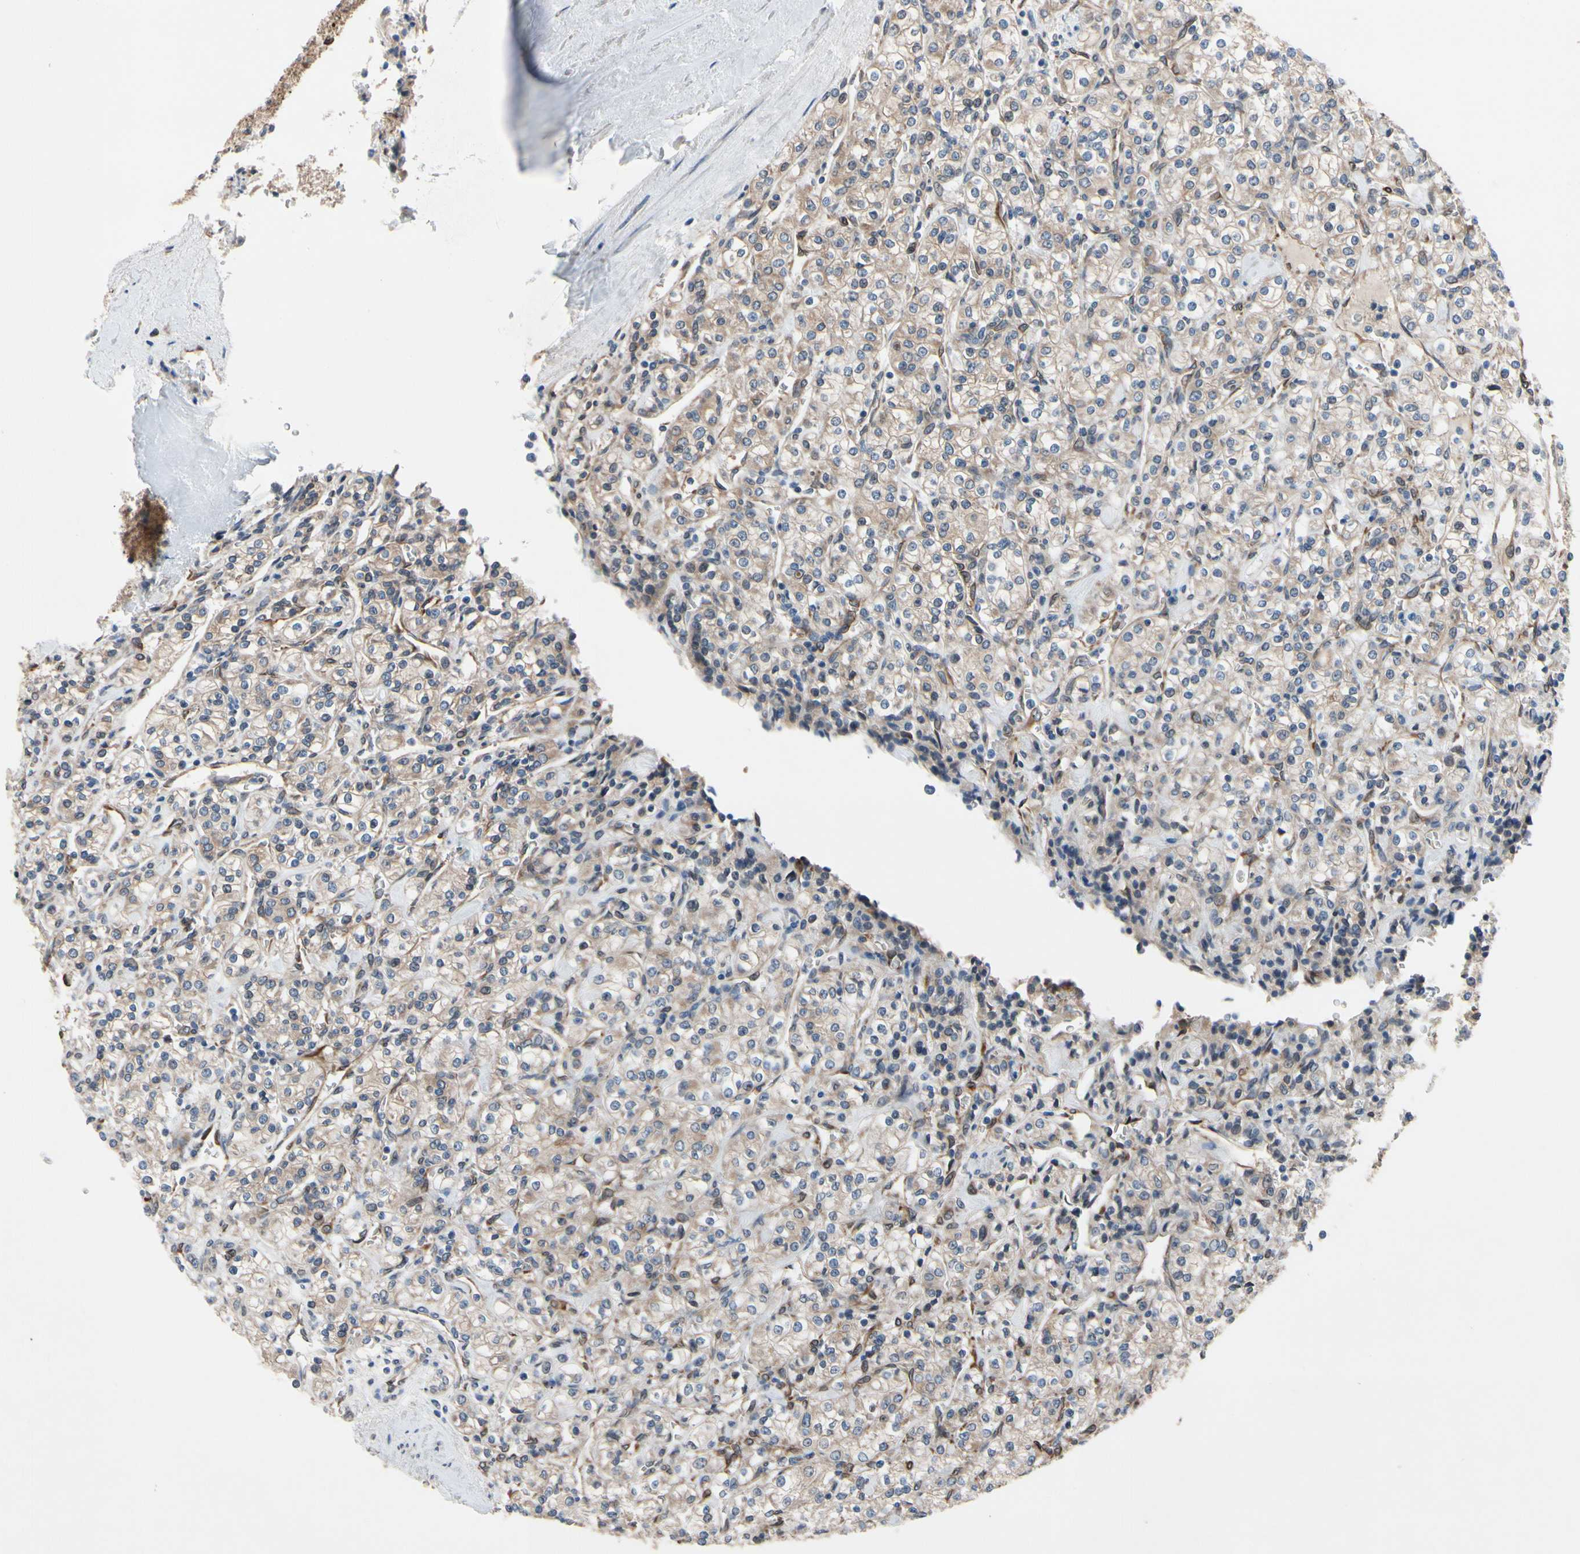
{"staining": {"intensity": "weak", "quantity": "25%-75%", "location": "cytoplasmic/membranous"}, "tissue": "renal cancer", "cell_type": "Tumor cells", "image_type": "cancer", "snomed": [{"axis": "morphology", "description": "Adenocarcinoma, NOS"}, {"axis": "topography", "description": "Kidney"}], "caption": "High-power microscopy captured an immunohistochemistry (IHC) photomicrograph of renal cancer, revealing weak cytoplasmic/membranous expression in about 25%-75% of tumor cells.", "gene": "PRXL2A", "patient": {"sex": "male", "age": 77}}